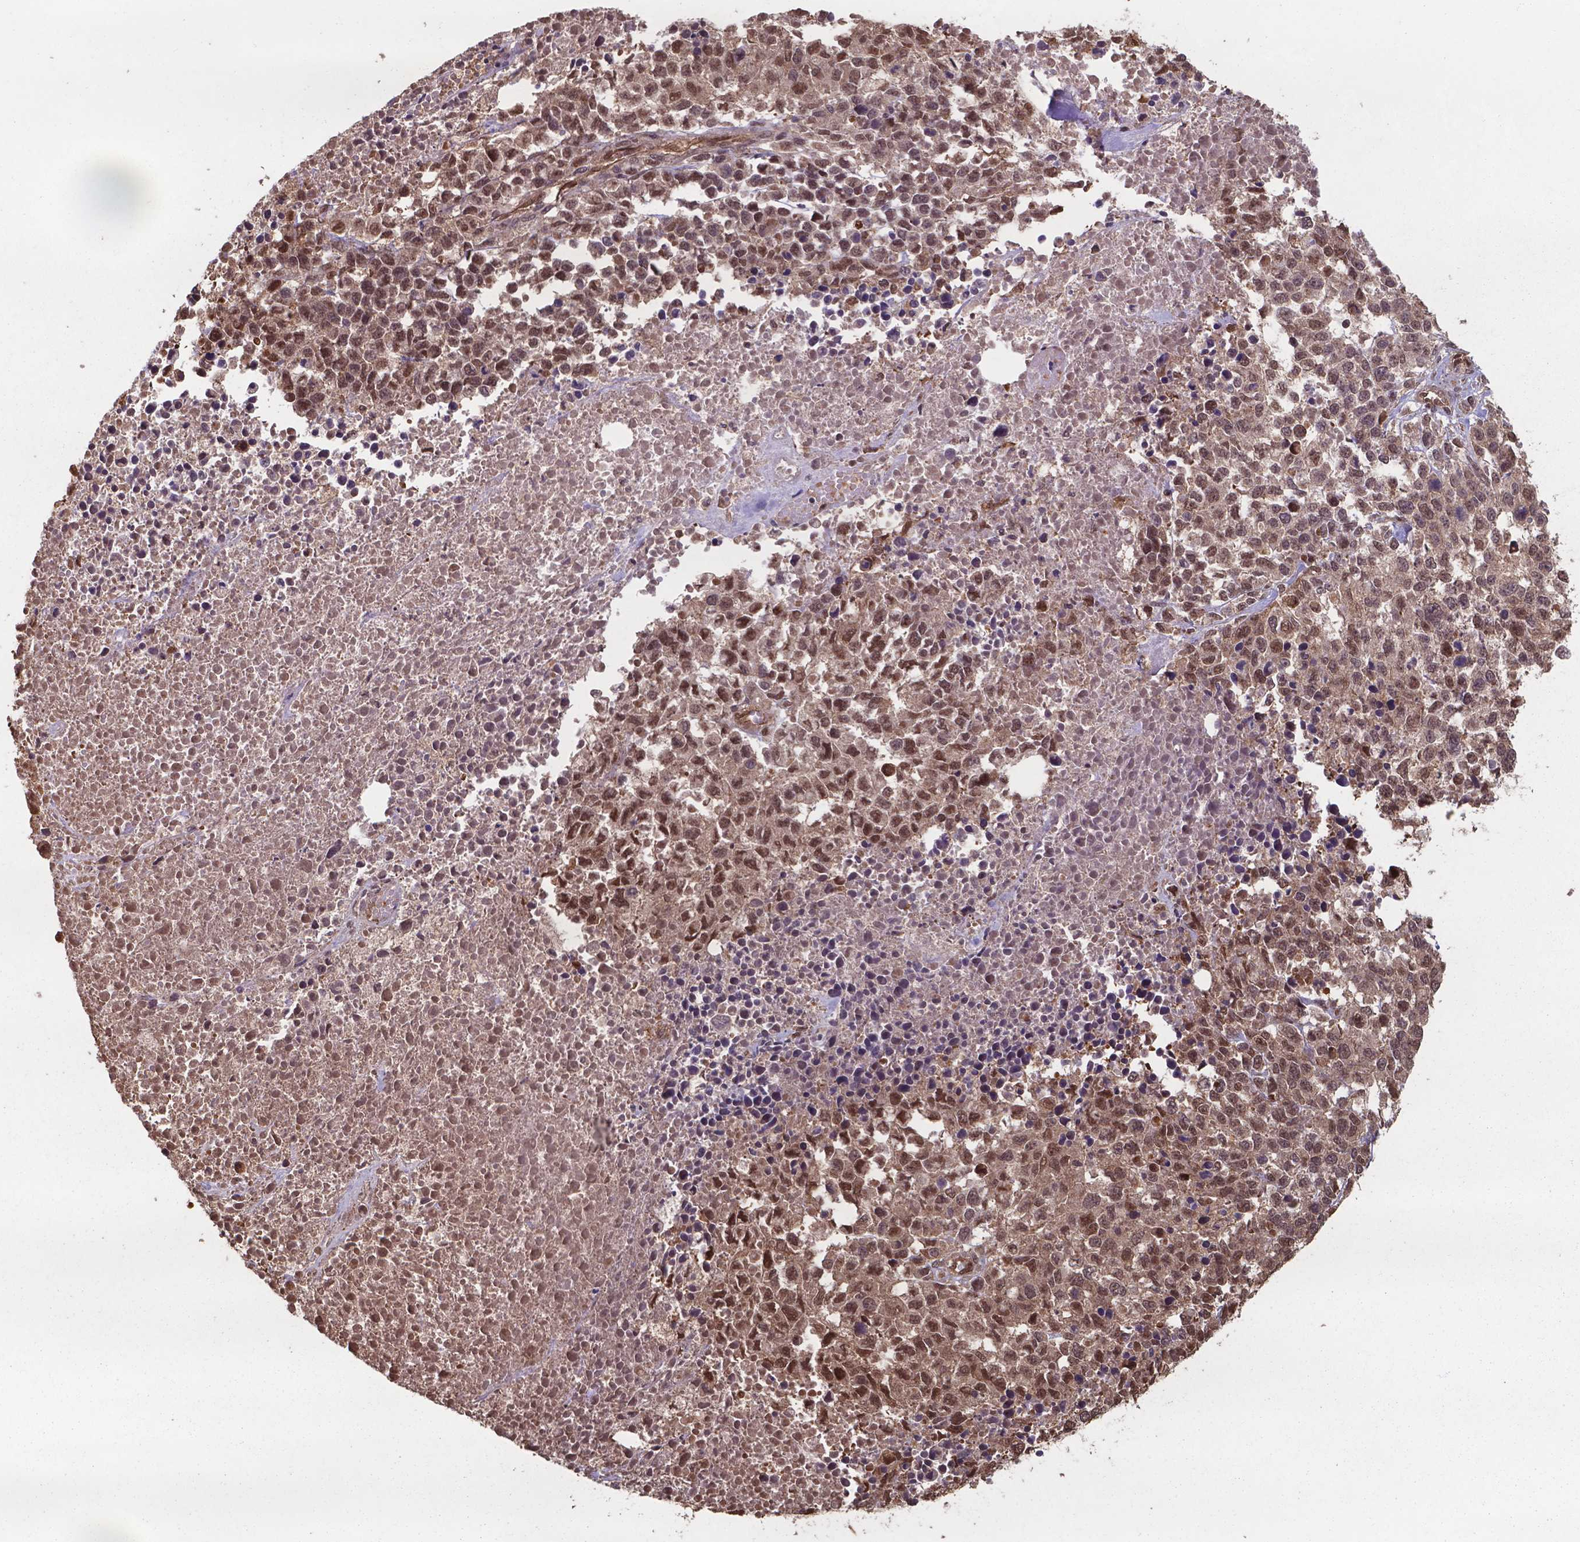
{"staining": {"intensity": "moderate", "quantity": ">75%", "location": "cytoplasmic/membranous,nuclear"}, "tissue": "melanoma", "cell_type": "Tumor cells", "image_type": "cancer", "snomed": [{"axis": "morphology", "description": "Malignant melanoma, Metastatic site"}, {"axis": "topography", "description": "Skin"}], "caption": "Immunohistochemical staining of malignant melanoma (metastatic site) reveals medium levels of moderate cytoplasmic/membranous and nuclear protein expression in approximately >75% of tumor cells.", "gene": "CHP2", "patient": {"sex": "male", "age": 84}}